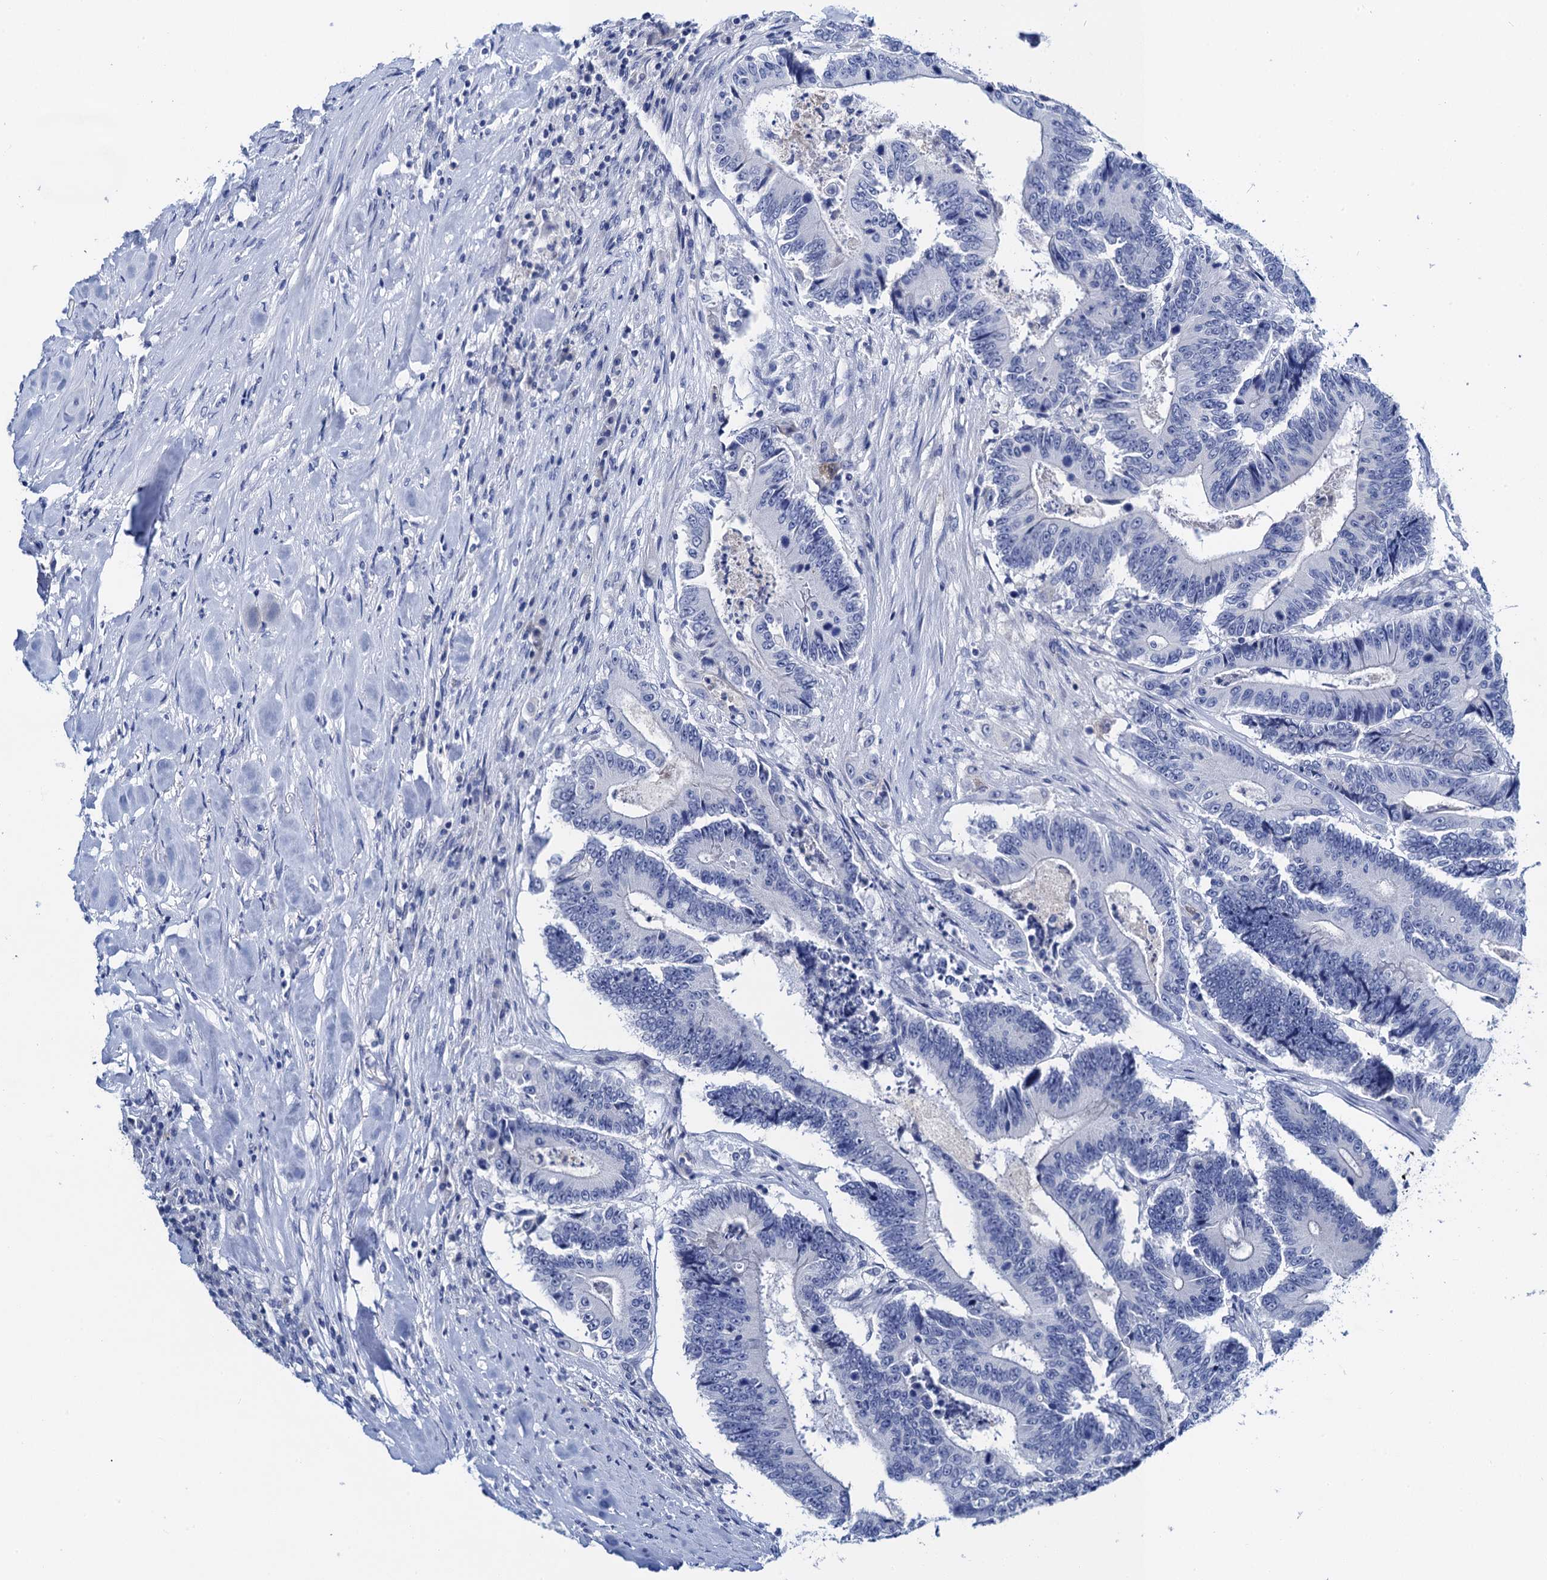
{"staining": {"intensity": "negative", "quantity": "none", "location": "none"}, "tissue": "colorectal cancer", "cell_type": "Tumor cells", "image_type": "cancer", "snomed": [{"axis": "morphology", "description": "Adenocarcinoma, NOS"}, {"axis": "topography", "description": "Colon"}], "caption": "This photomicrograph is of colorectal cancer stained with IHC to label a protein in brown with the nuclei are counter-stained blue. There is no expression in tumor cells. (Stains: DAB immunohistochemistry with hematoxylin counter stain, Microscopy: brightfield microscopy at high magnification).", "gene": "LYPD3", "patient": {"sex": "male", "age": 83}}